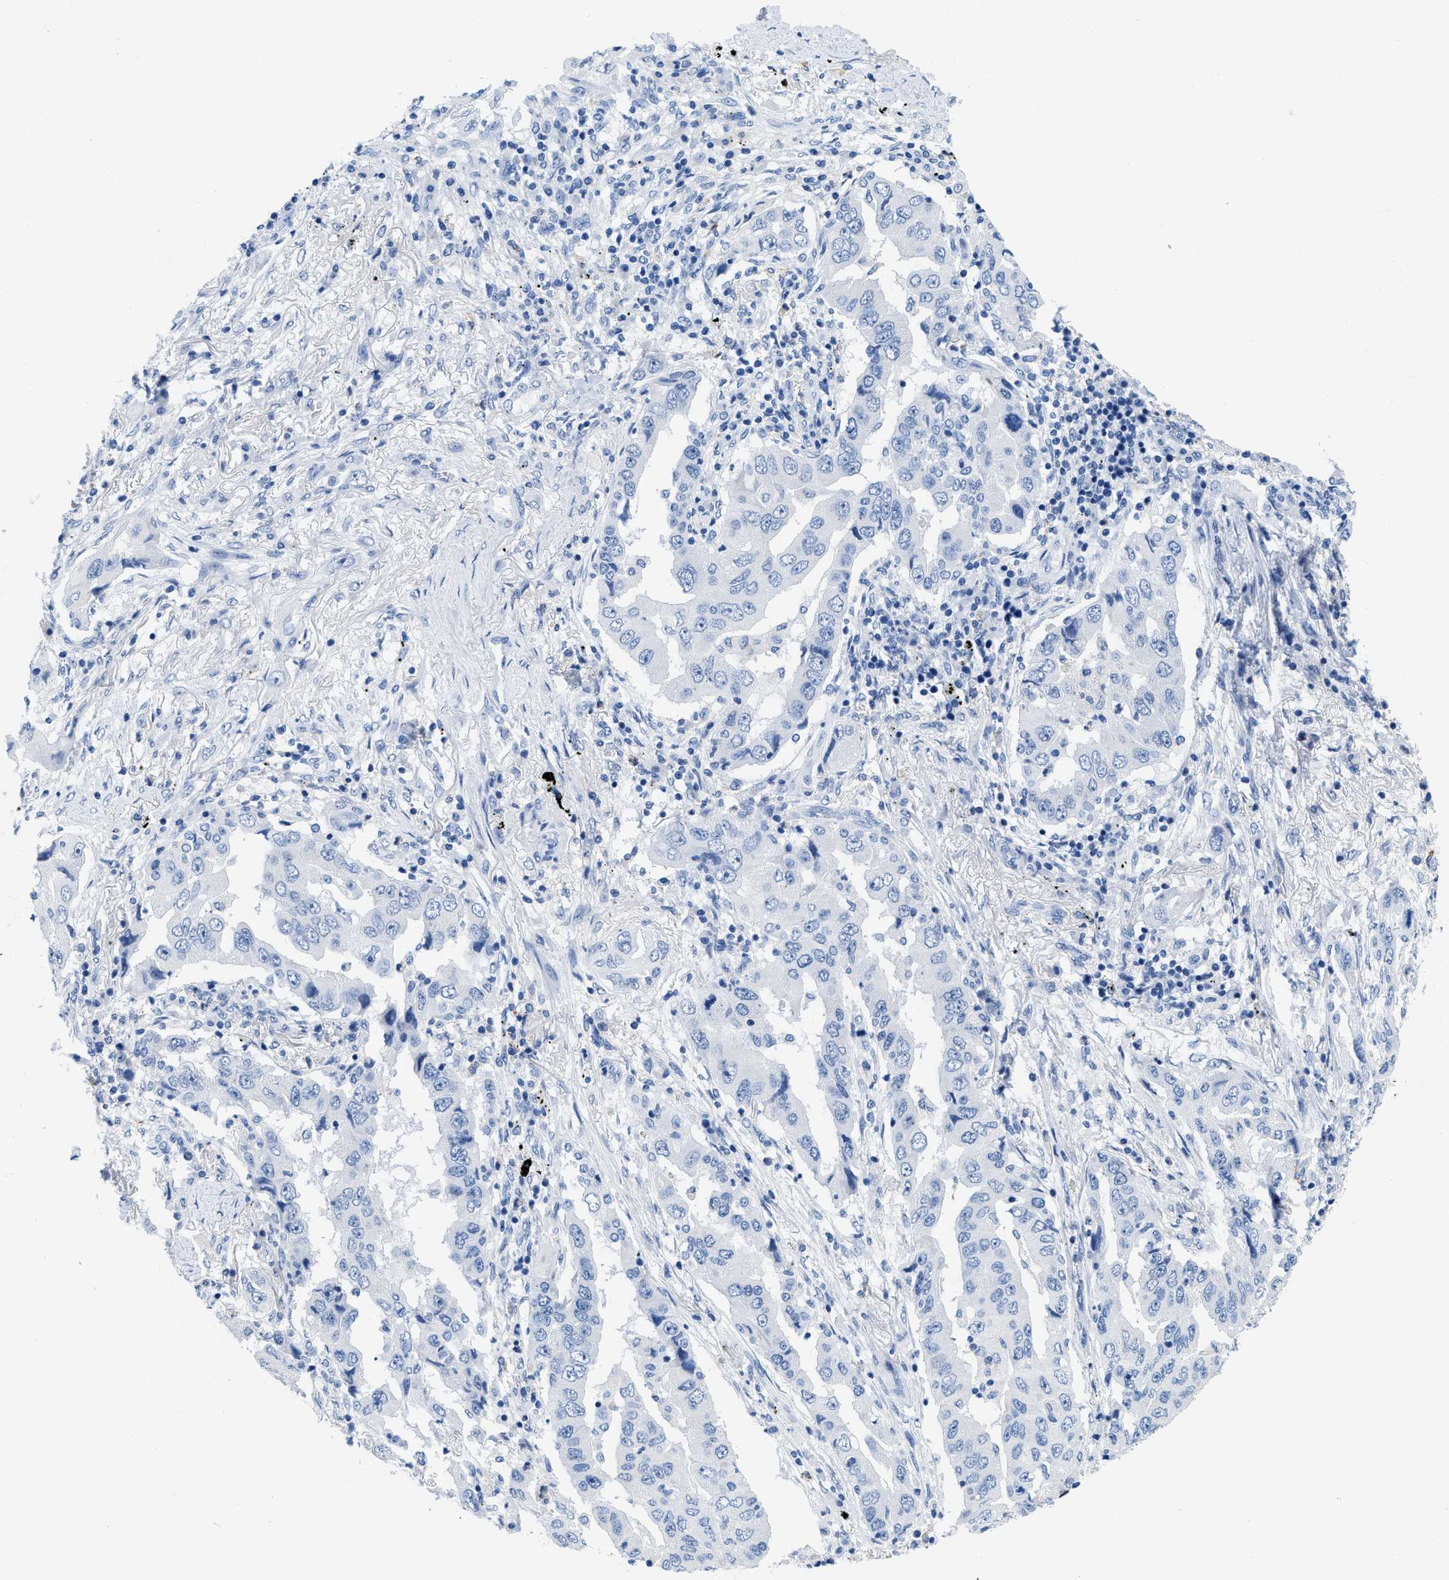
{"staining": {"intensity": "negative", "quantity": "none", "location": "none"}, "tissue": "lung cancer", "cell_type": "Tumor cells", "image_type": "cancer", "snomed": [{"axis": "morphology", "description": "Adenocarcinoma, NOS"}, {"axis": "topography", "description": "Lung"}], "caption": "Immunohistochemical staining of adenocarcinoma (lung) shows no significant staining in tumor cells.", "gene": "CR1", "patient": {"sex": "female", "age": 65}}